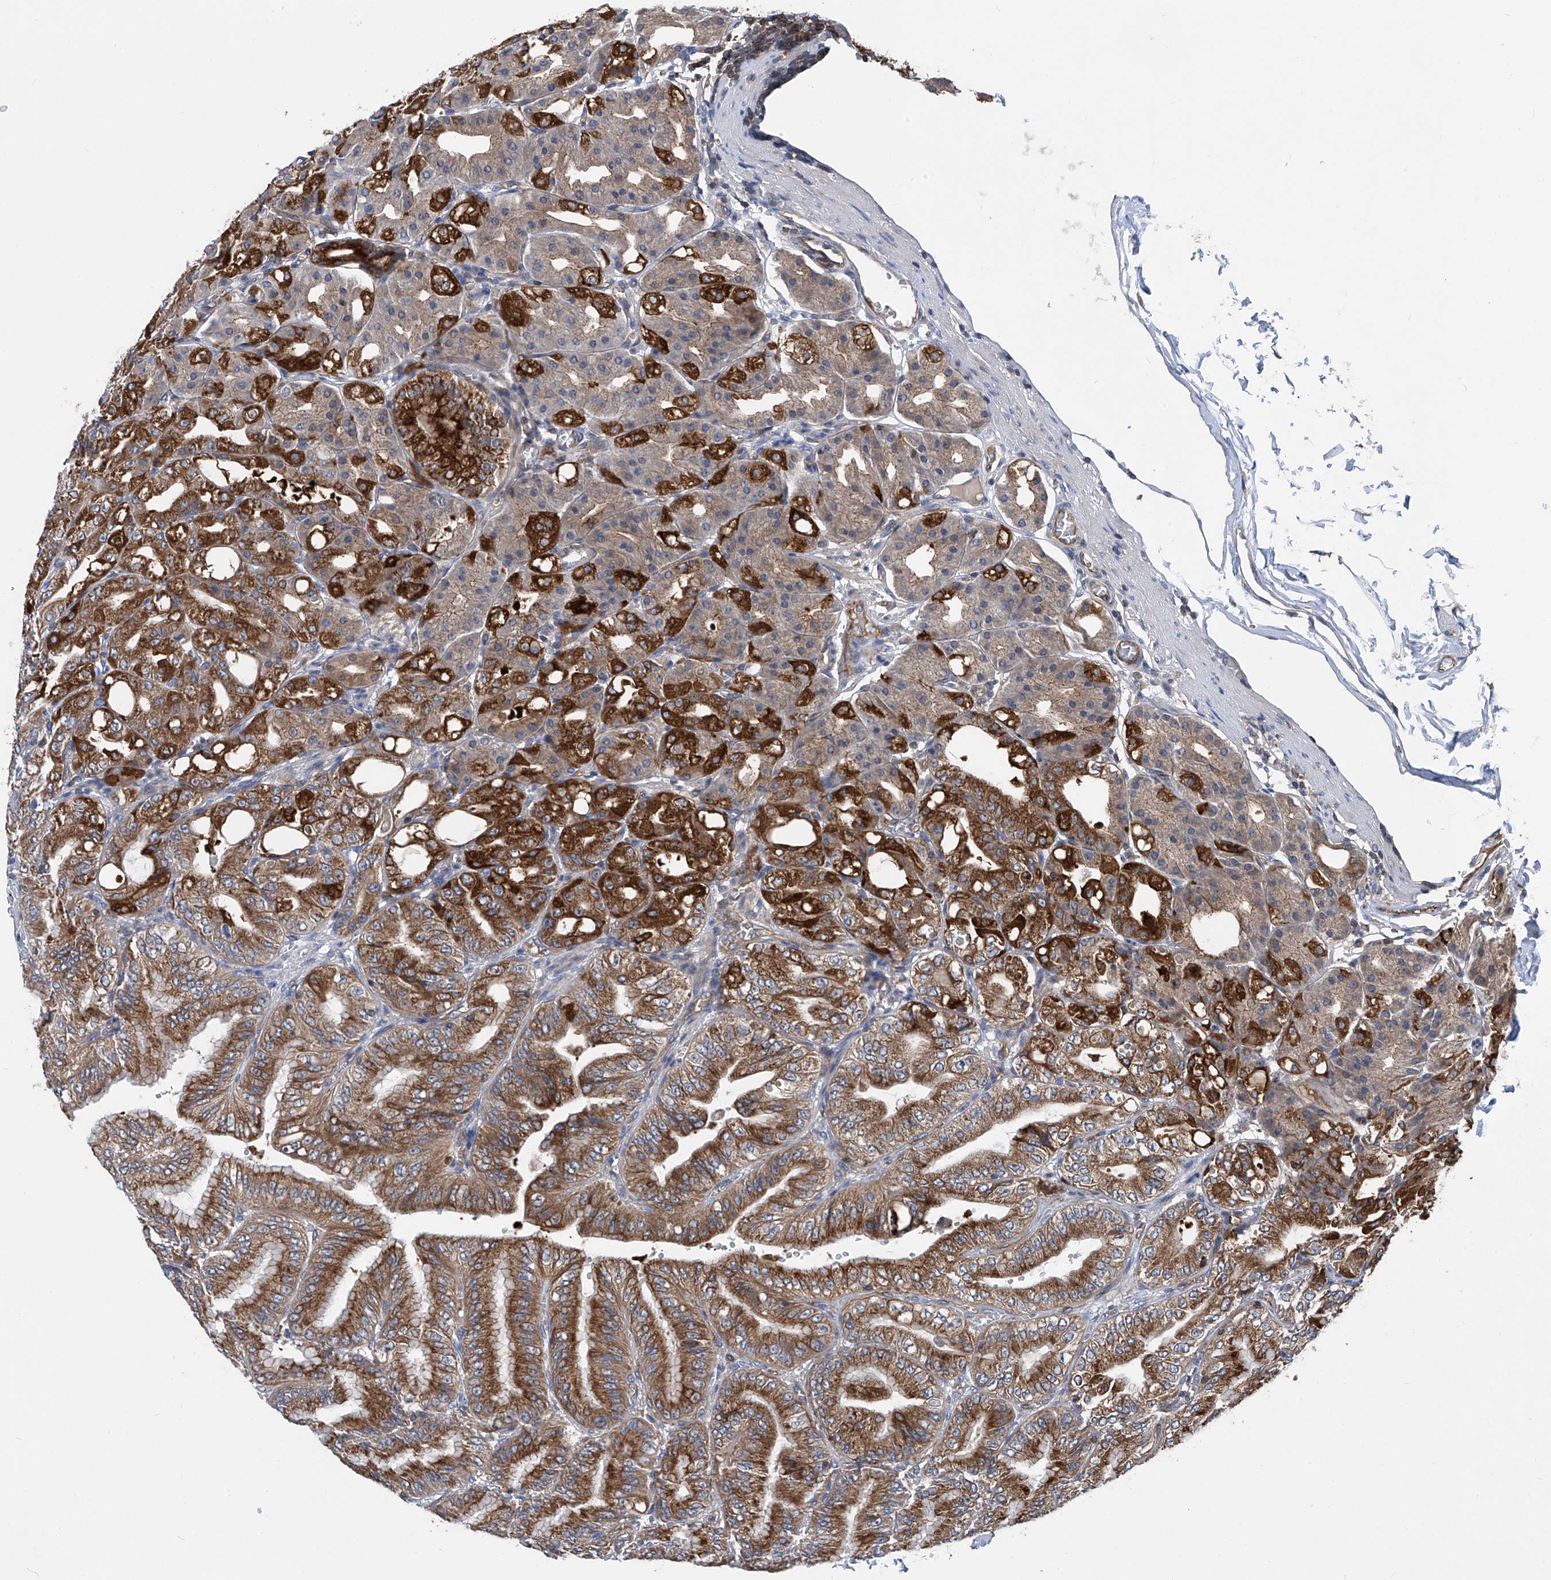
{"staining": {"intensity": "strong", "quantity": ">75%", "location": "cytoplasmic/membranous"}, "tissue": "stomach", "cell_type": "Glandular cells", "image_type": "normal", "snomed": [{"axis": "morphology", "description": "Normal tissue, NOS"}, {"axis": "topography", "description": "Stomach, lower"}], "caption": "A photomicrograph showing strong cytoplasmic/membranous staining in approximately >75% of glandular cells in unremarkable stomach, as visualized by brown immunohistochemical staining.", "gene": "TRIM38", "patient": {"sex": "male", "age": 71}}